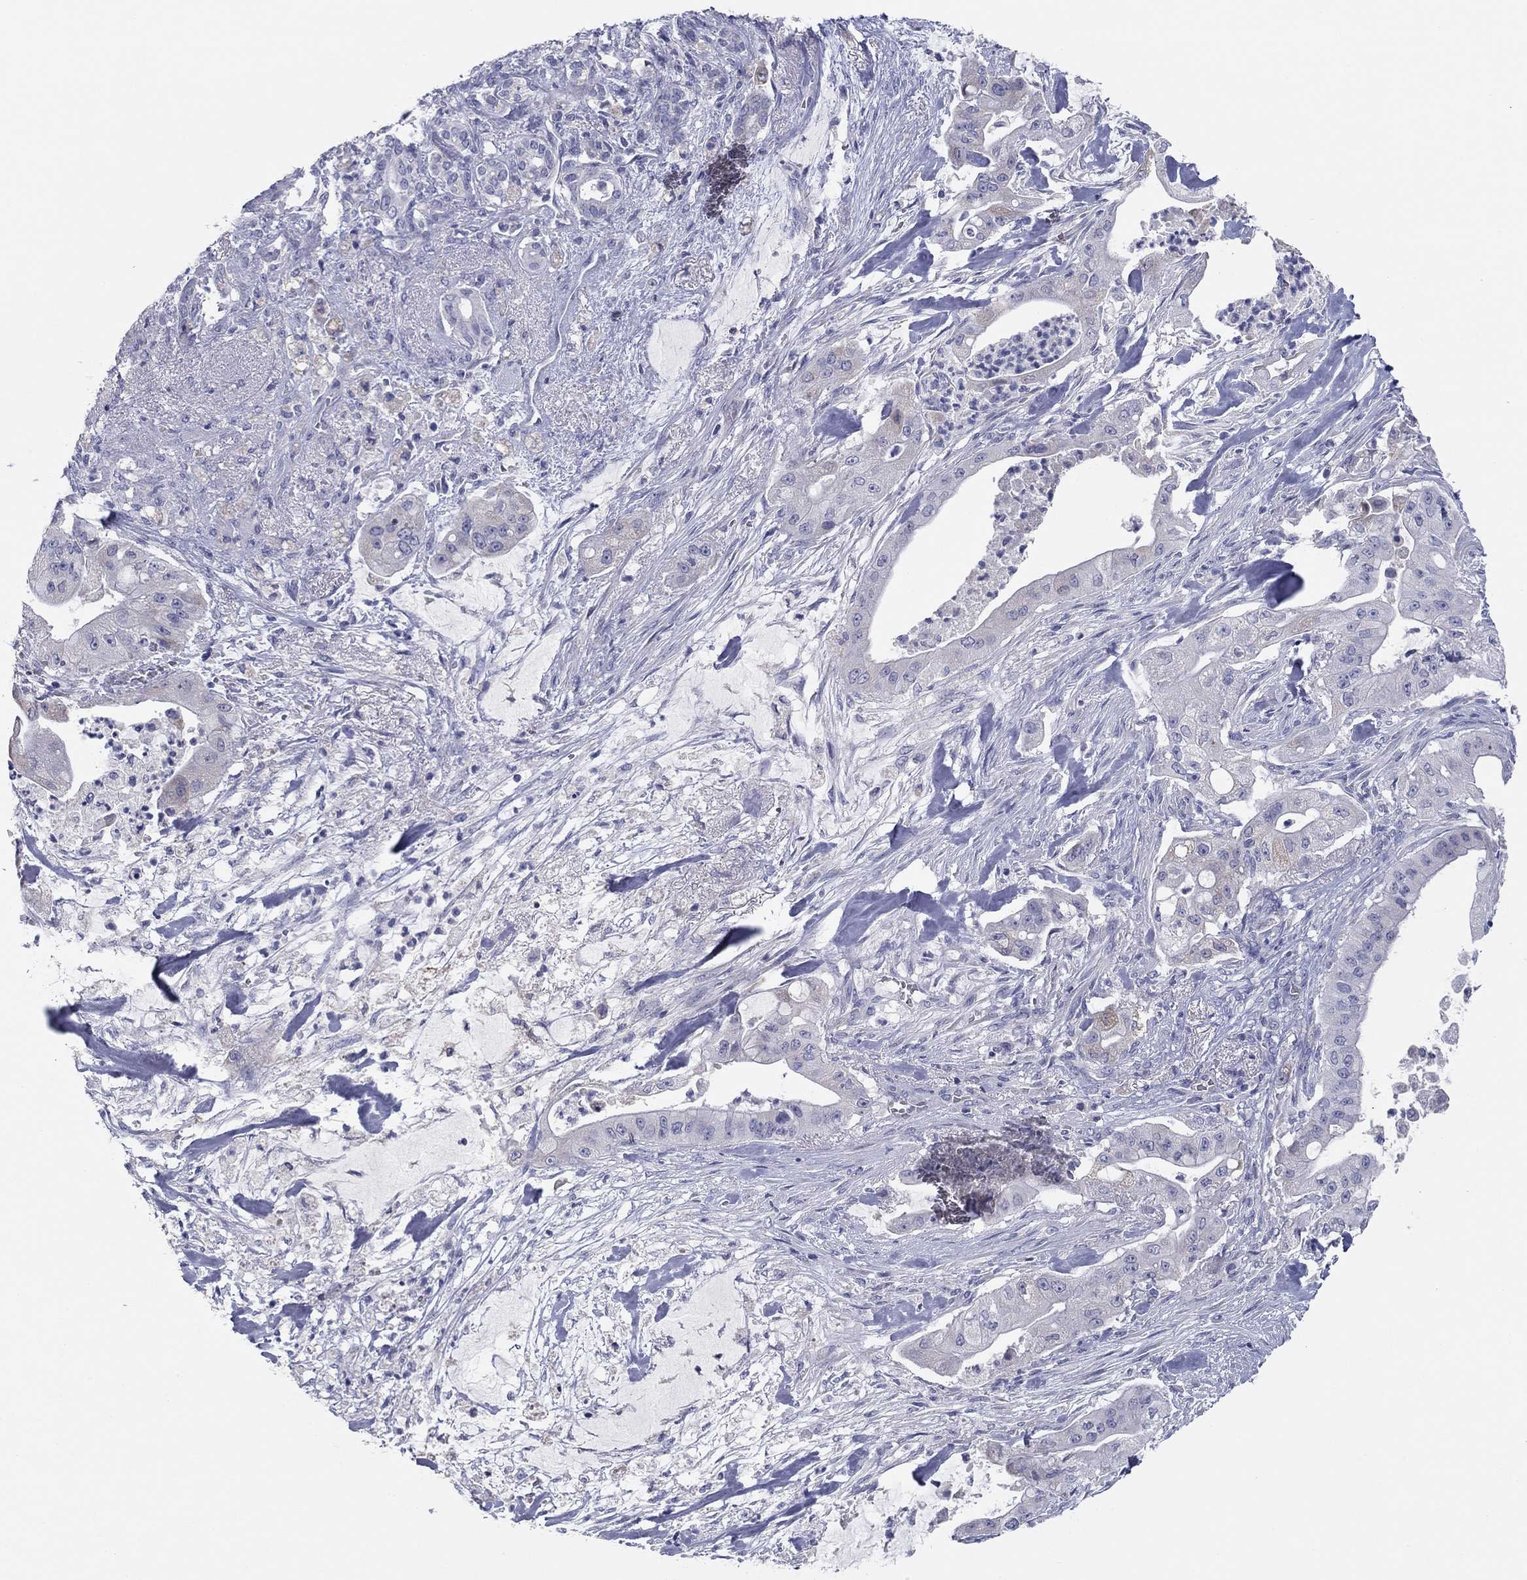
{"staining": {"intensity": "negative", "quantity": "none", "location": "none"}, "tissue": "pancreatic cancer", "cell_type": "Tumor cells", "image_type": "cancer", "snomed": [{"axis": "morphology", "description": "Normal tissue, NOS"}, {"axis": "morphology", "description": "Inflammation, NOS"}, {"axis": "morphology", "description": "Adenocarcinoma, NOS"}, {"axis": "topography", "description": "Pancreas"}], "caption": "DAB (3,3'-diaminobenzidine) immunohistochemical staining of human adenocarcinoma (pancreatic) shows no significant staining in tumor cells.", "gene": "GRK7", "patient": {"sex": "male", "age": 57}}